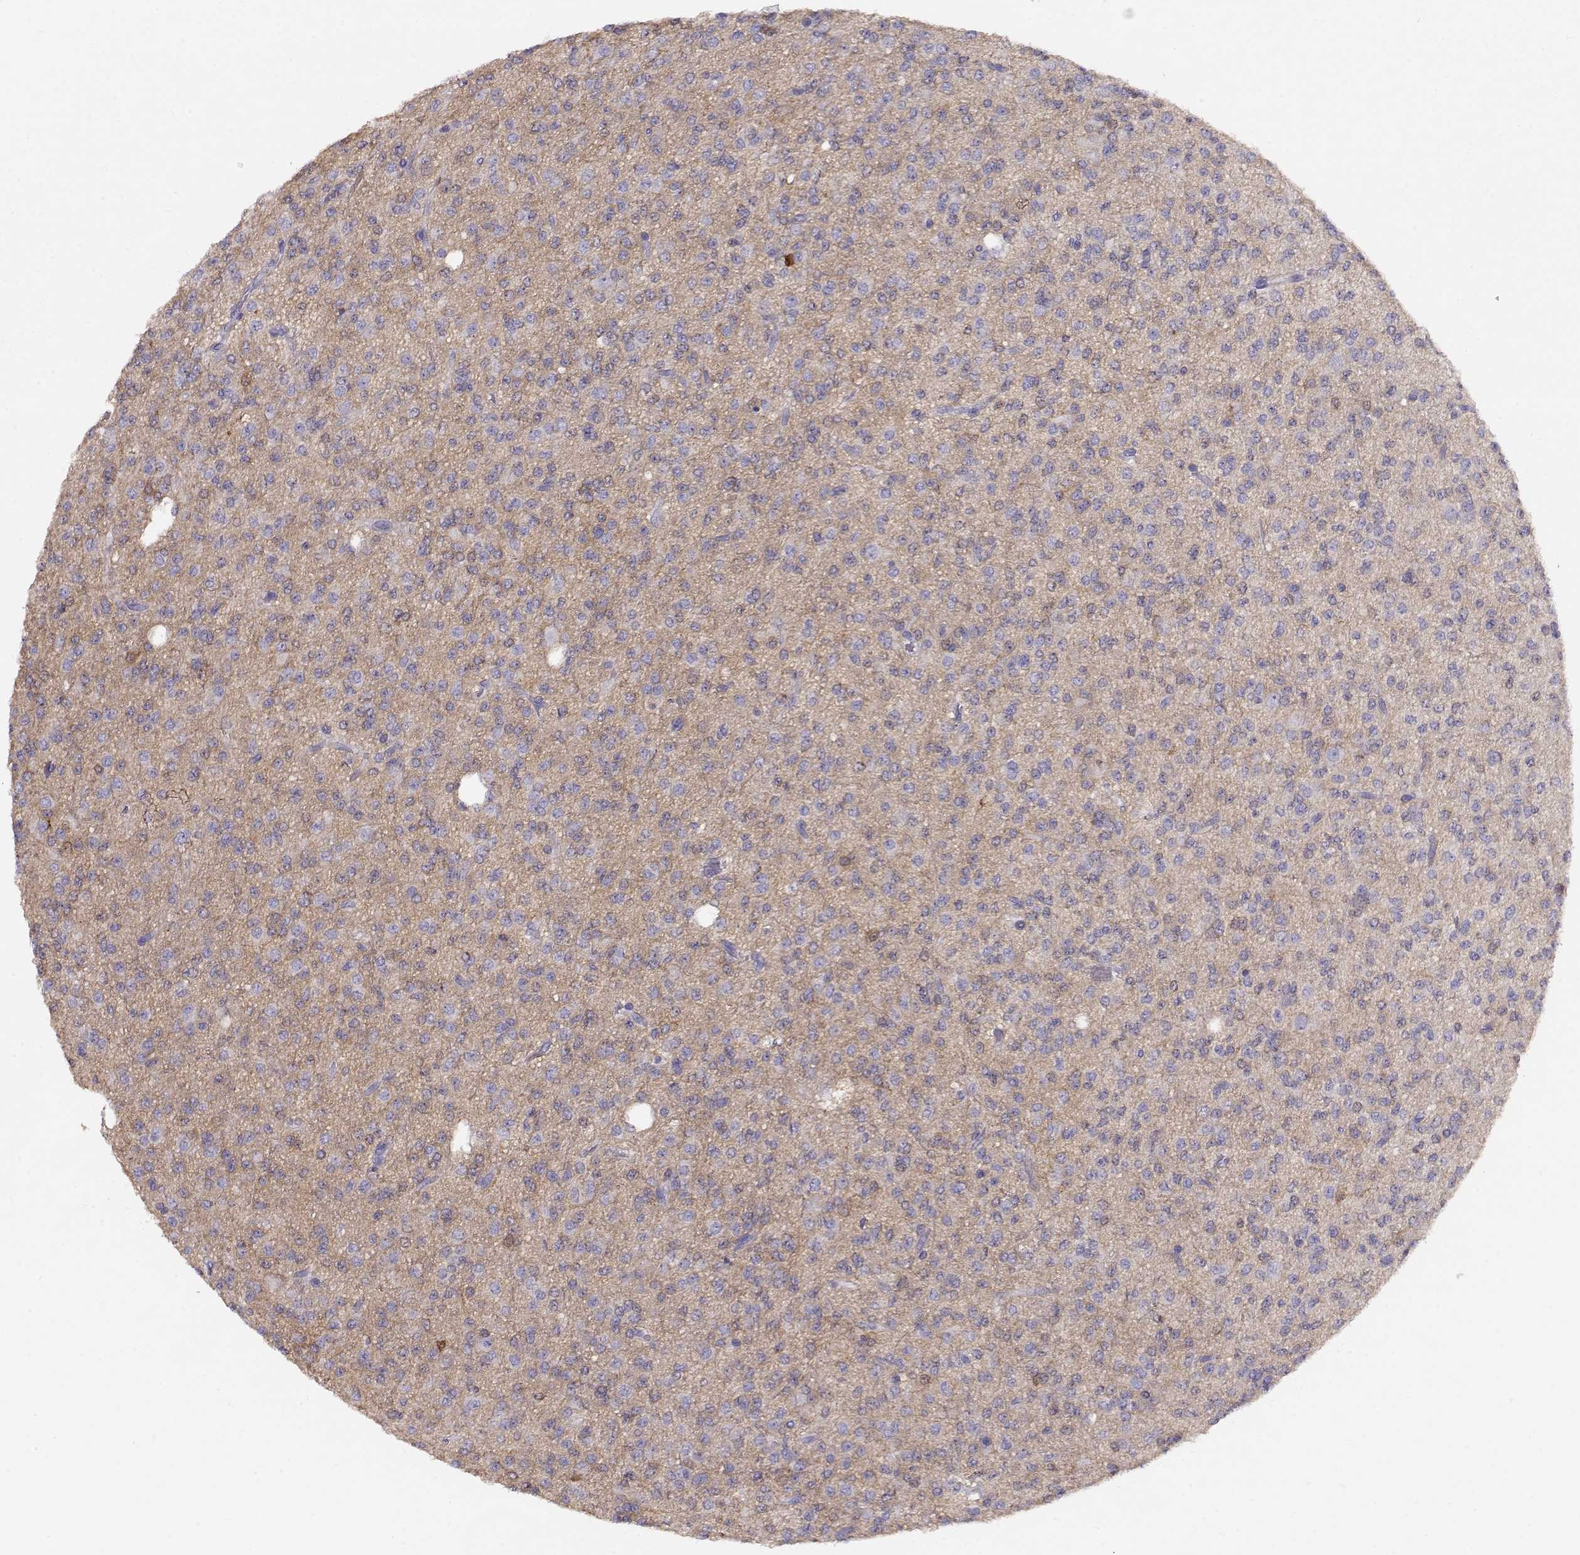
{"staining": {"intensity": "negative", "quantity": "none", "location": "none"}, "tissue": "glioma", "cell_type": "Tumor cells", "image_type": "cancer", "snomed": [{"axis": "morphology", "description": "Glioma, malignant, Low grade"}, {"axis": "topography", "description": "Brain"}], "caption": "High magnification brightfield microscopy of malignant glioma (low-grade) stained with DAB (brown) and counterstained with hematoxylin (blue): tumor cells show no significant positivity. (DAB IHC with hematoxylin counter stain).", "gene": "NDRG4", "patient": {"sex": "male", "age": 27}}